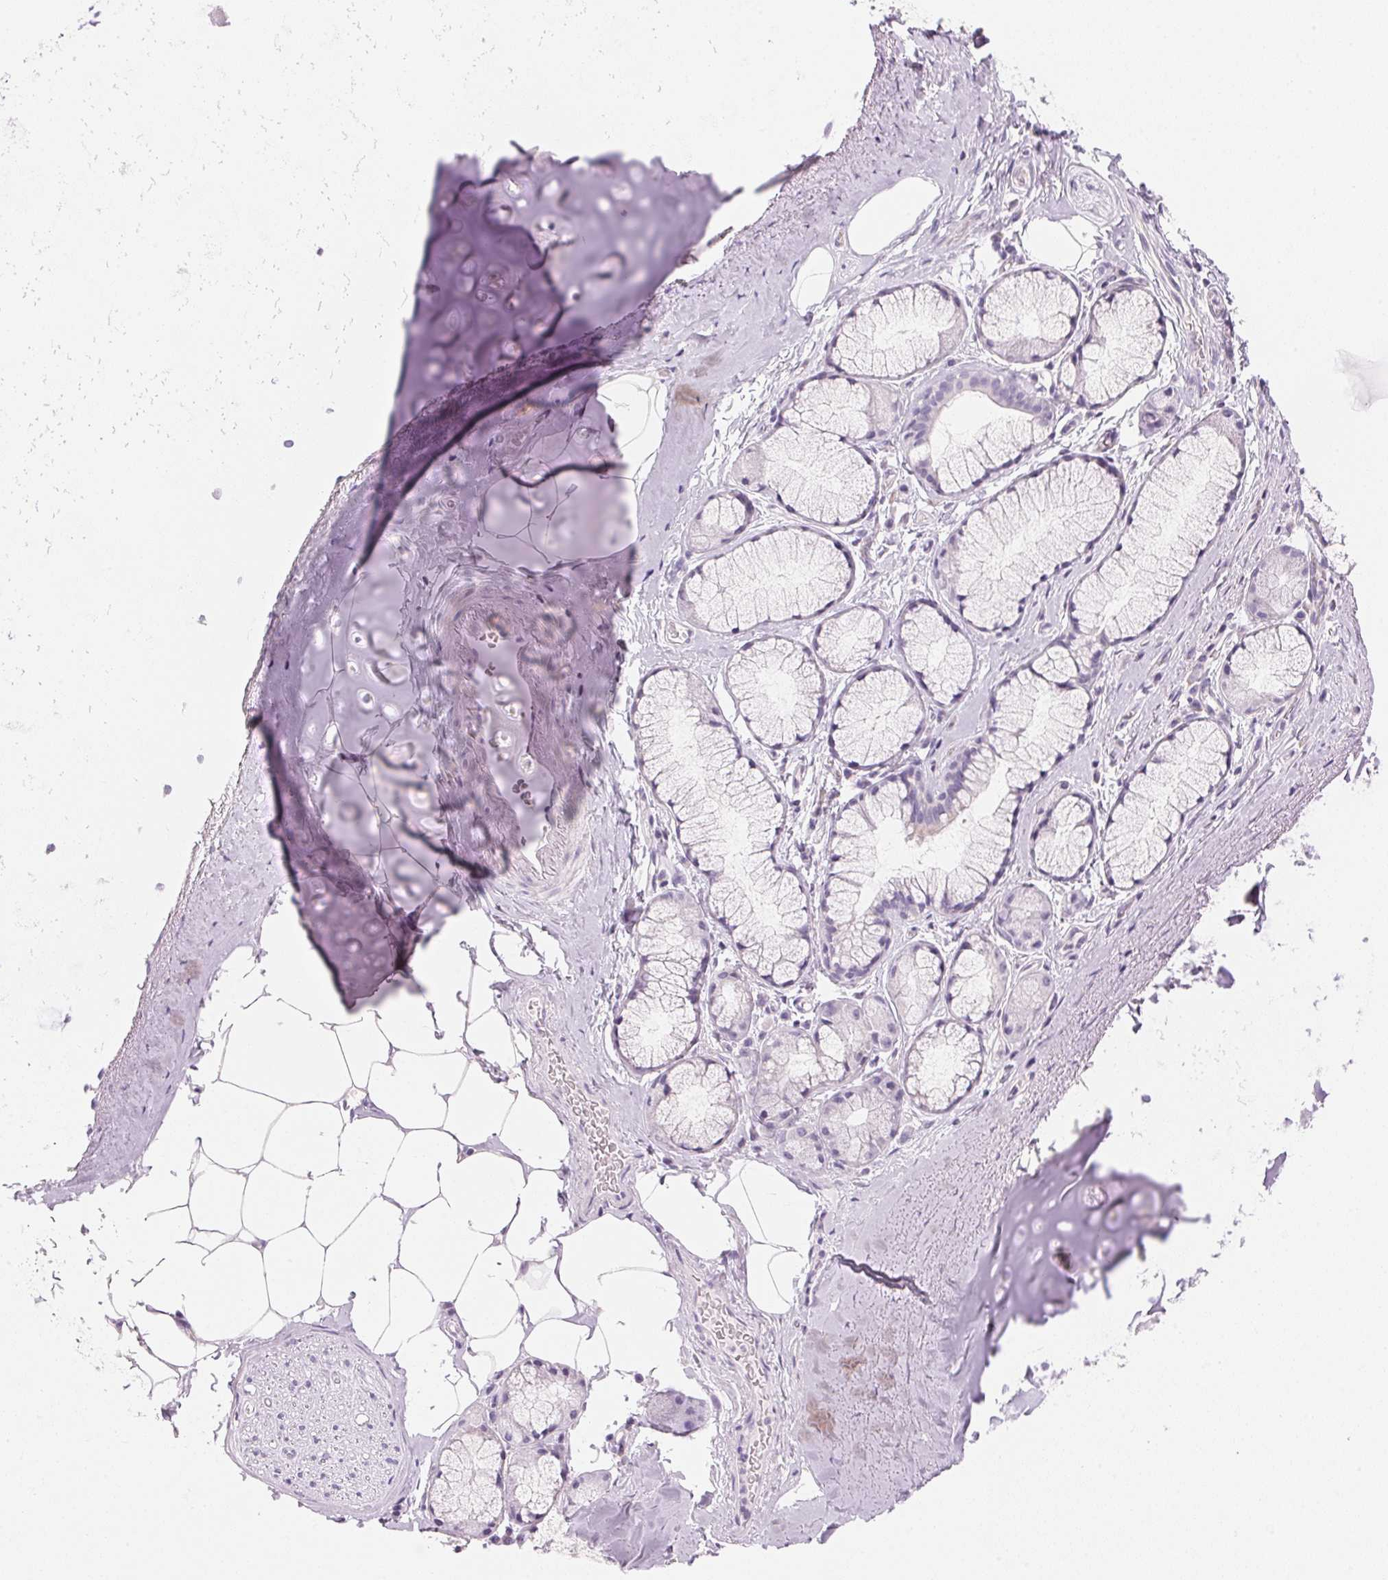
{"staining": {"intensity": "negative", "quantity": "none", "location": "none"}, "tissue": "adipose tissue", "cell_type": "Adipocytes", "image_type": "normal", "snomed": [{"axis": "morphology", "description": "Normal tissue, NOS"}, {"axis": "topography", "description": "Bronchus"}, {"axis": "topography", "description": "Lung"}], "caption": "DAB (3,3'-diaminobenzidine) immunohistochemical staining of unremarkable adipose tissue displays no significant positivity in adipocytes.", "gene": "CYP11B1", "patient": {"sex": "female", "age": 57}}